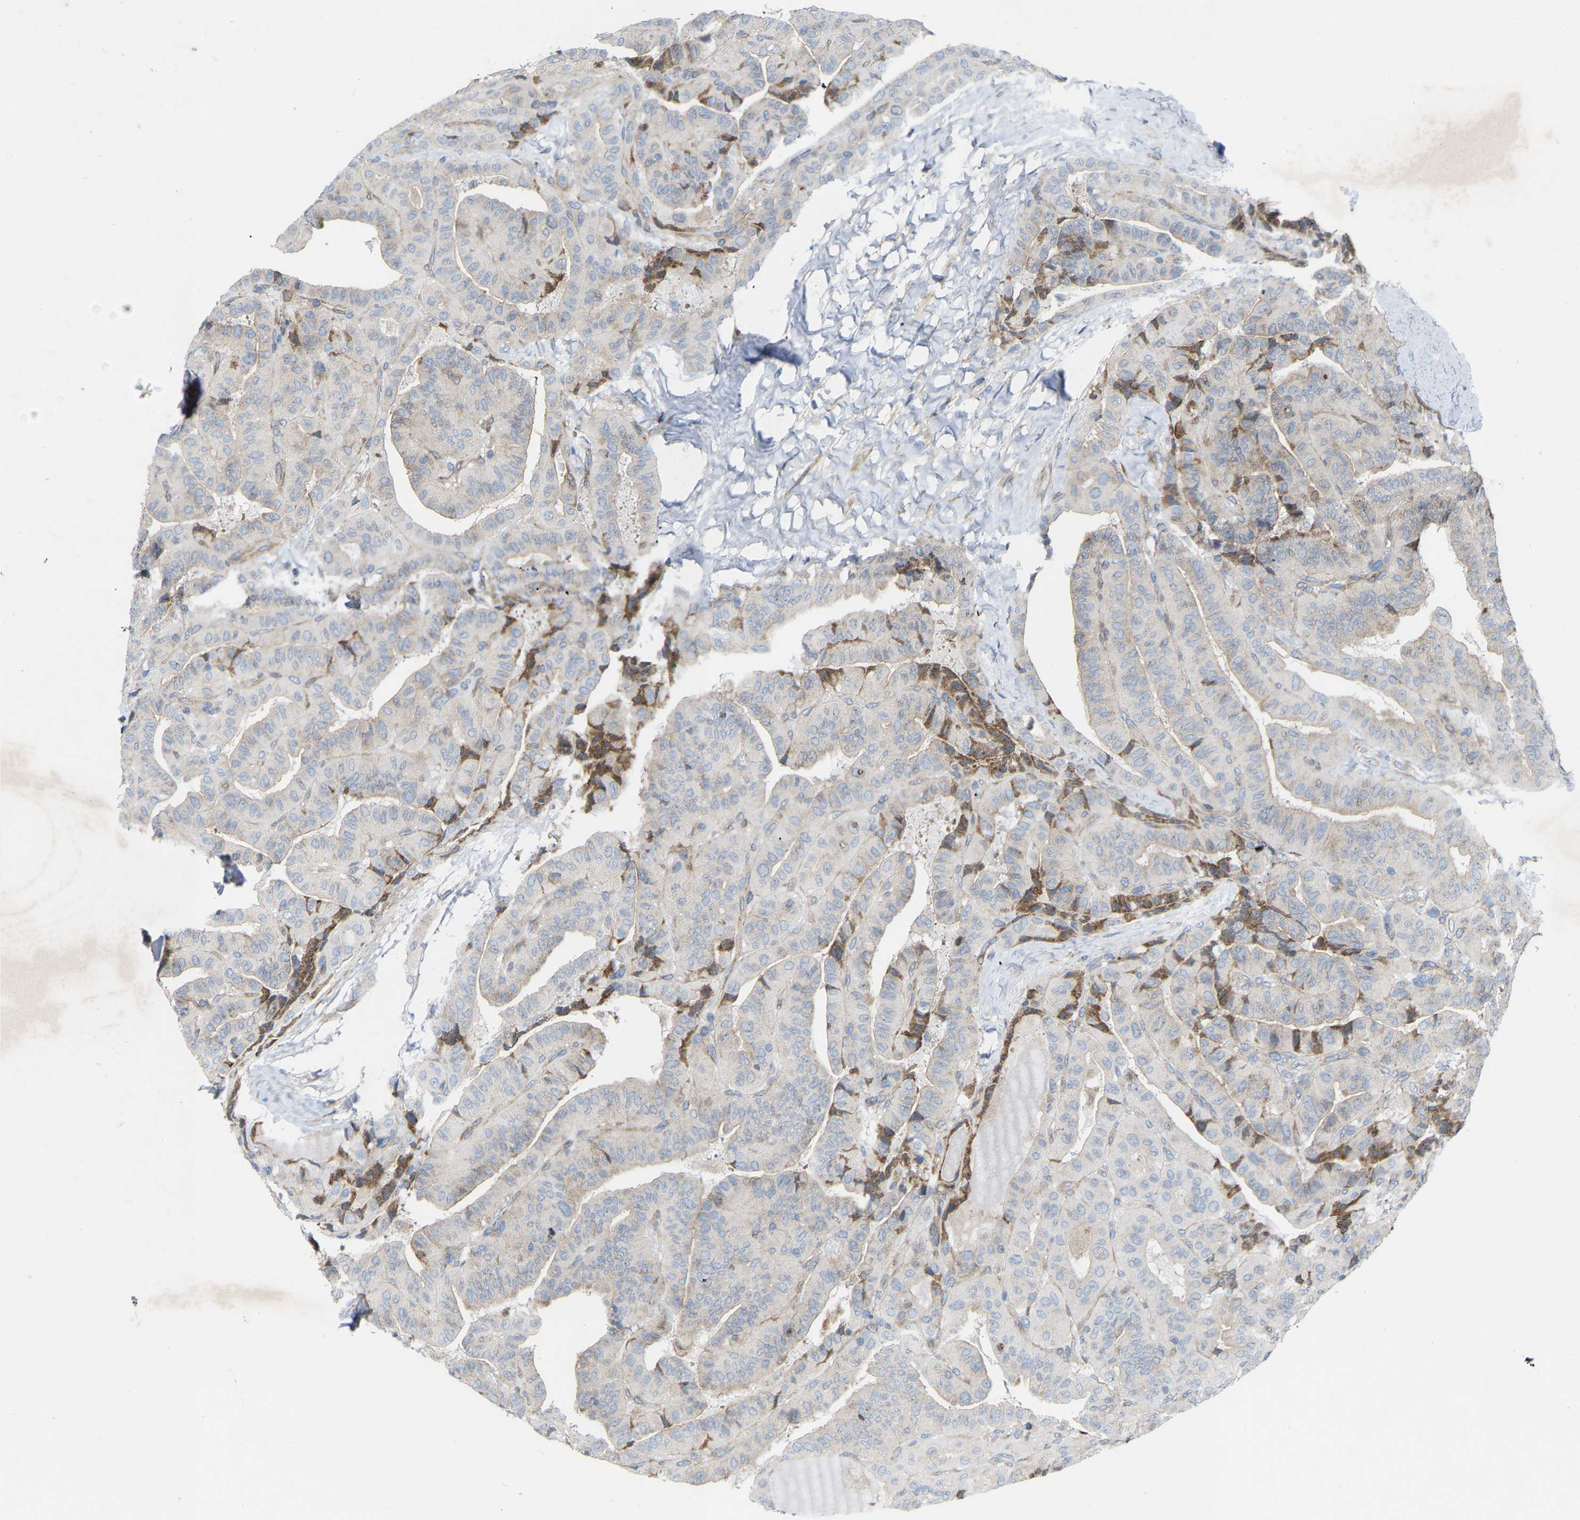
{"staining": {"intensity": "negative", "quantity": "none", "location": "none"}, "tissue": "thyroid cancer", "cell_type": "Tumor cells", "image_type": "cancer", "snomed": [{"axis": "morphology", "description": "Papillary adenocarcinoma, NOS"}, {"axis": "topography", "description": "Thyroid gland"}], "caption": "Tumor cells are negative for protein expression in human thyroid cancer.", "gene": "TOR1B", "patient": {"sex": "male", "age": 77}}